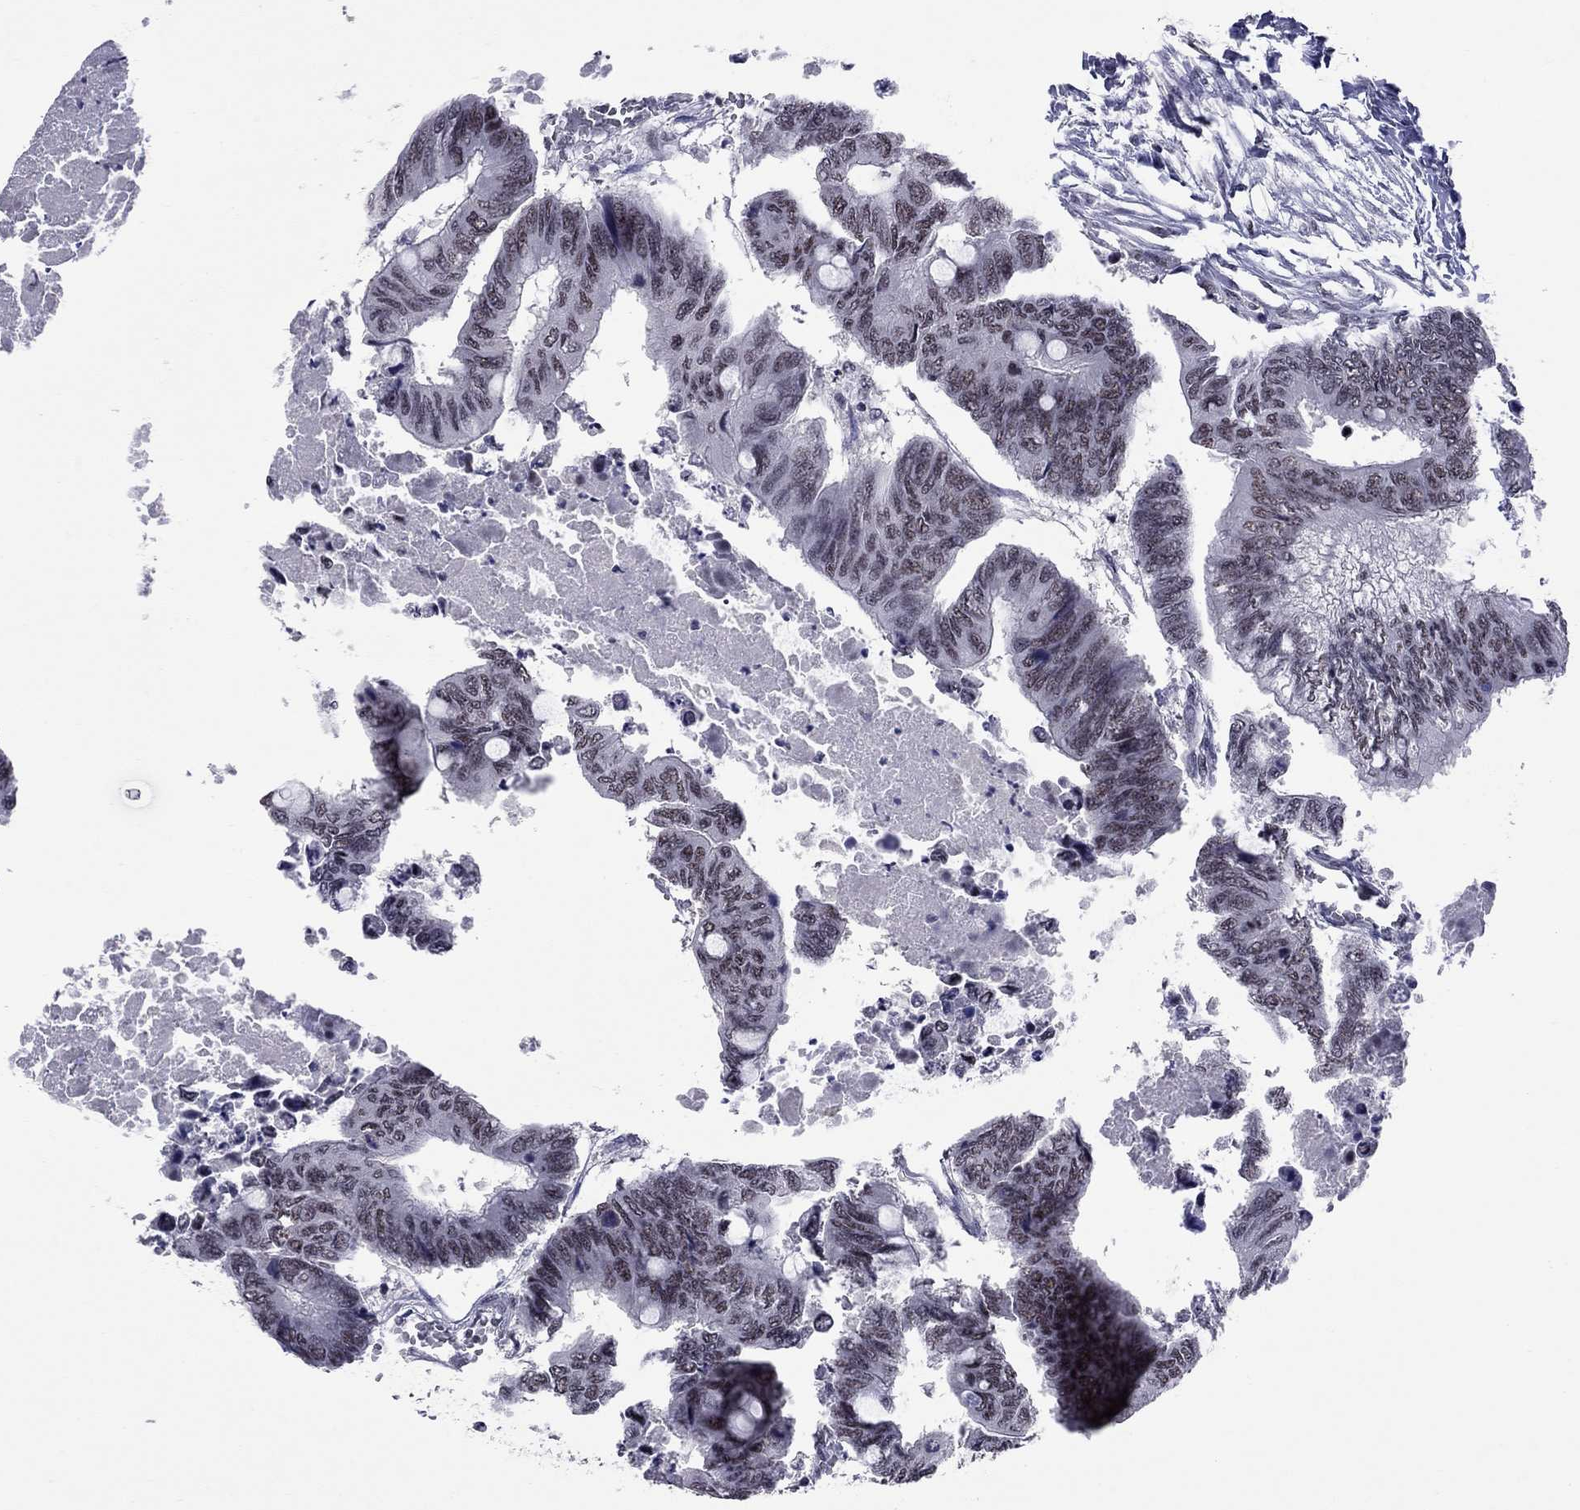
{"staining": {"intensity": "weak", "quantity": "25%-75%", "location": "nuclear"}, "tissue": "colorectal cancer", "cell_type": "Tumor cells", "image_type": "cancer", "snomed": [{"axis": "morphology", "description": "Normal tissue, NOS"}, {"axis": "morphology", "description": "Adenocarcinoma, NOS"}, {"axis": "topography", "description": "Rectum"}, {"axis": "topography", "description": "Peripheral nerve tissue"}], "caption": "Immunohistochemistry (DAB (3,3'-diaminobenzidine)) staining of colorectal adenocarcinoma displays weak nuclear protein positivity in approximately 25%-75% of tumor cells.", "gene": "TAF9", "patient": {"sex": "male", "age": 92}}